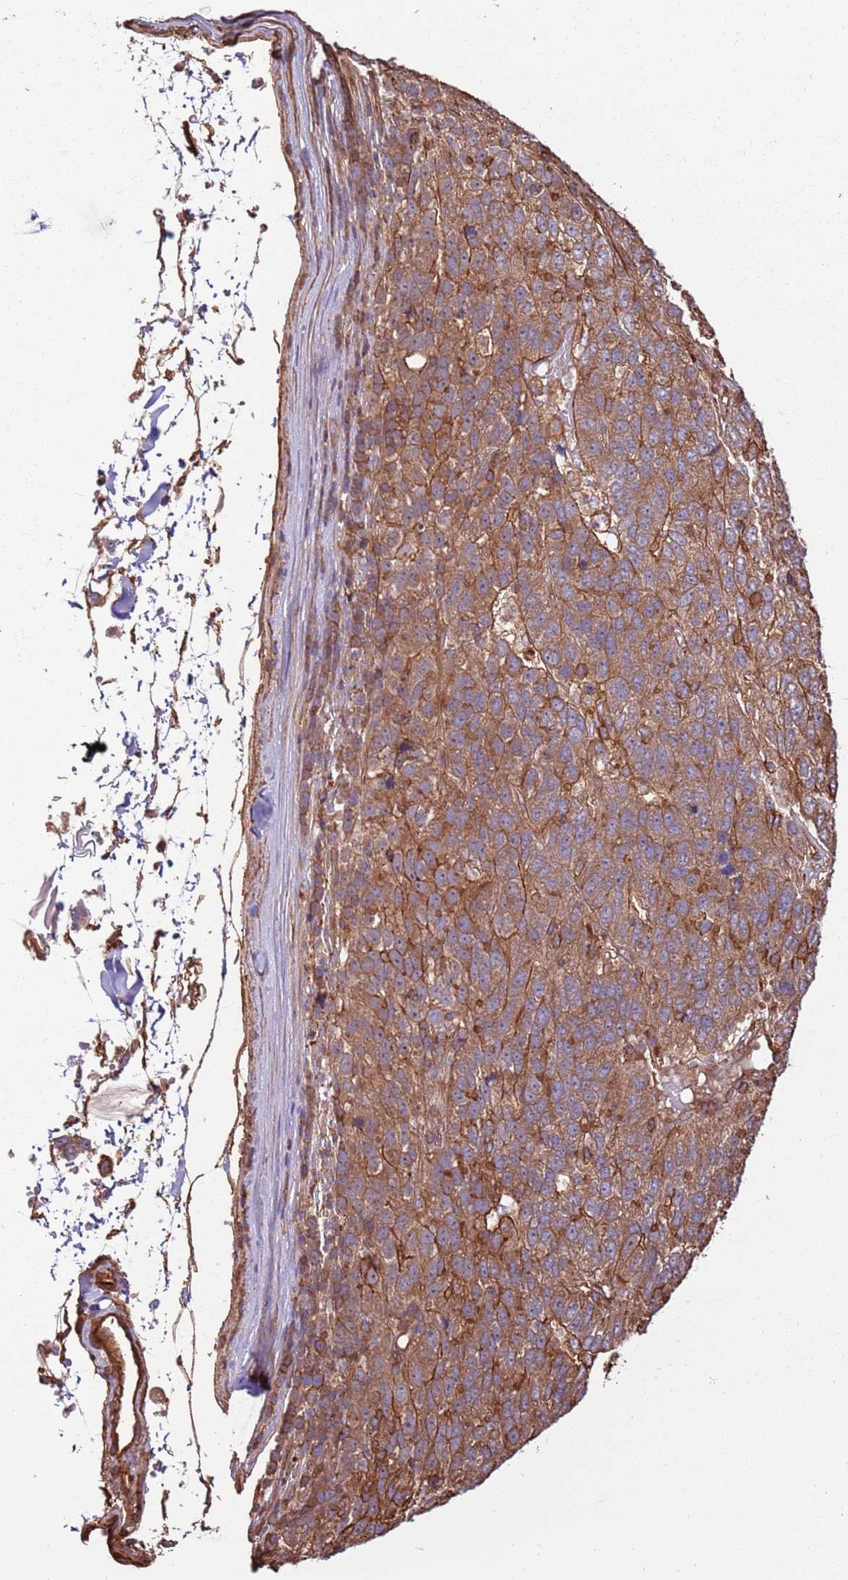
{"staining": {"intensity": "moderate", "quantity": "25%-75%", "location": "cytoplasmic/membranous"}, "tissue": "pancreatic cancer", "cell_type": "Tumor cells", "image_type": "cancer", "snomed": [{"axis": "morphology", "description": "Adenocarcinoma, NOS"}, {"axis": "topography", "description": "Pancreas"}], "caption": "Pancreatic cancer stained with immunohistochemistry (IHC) shows moderate cytoplasmic/membranous staining in about 25%-75% of tumor cells.", "gene": "ACVR2A", "patient": {"sex": "female", "age": 61}}